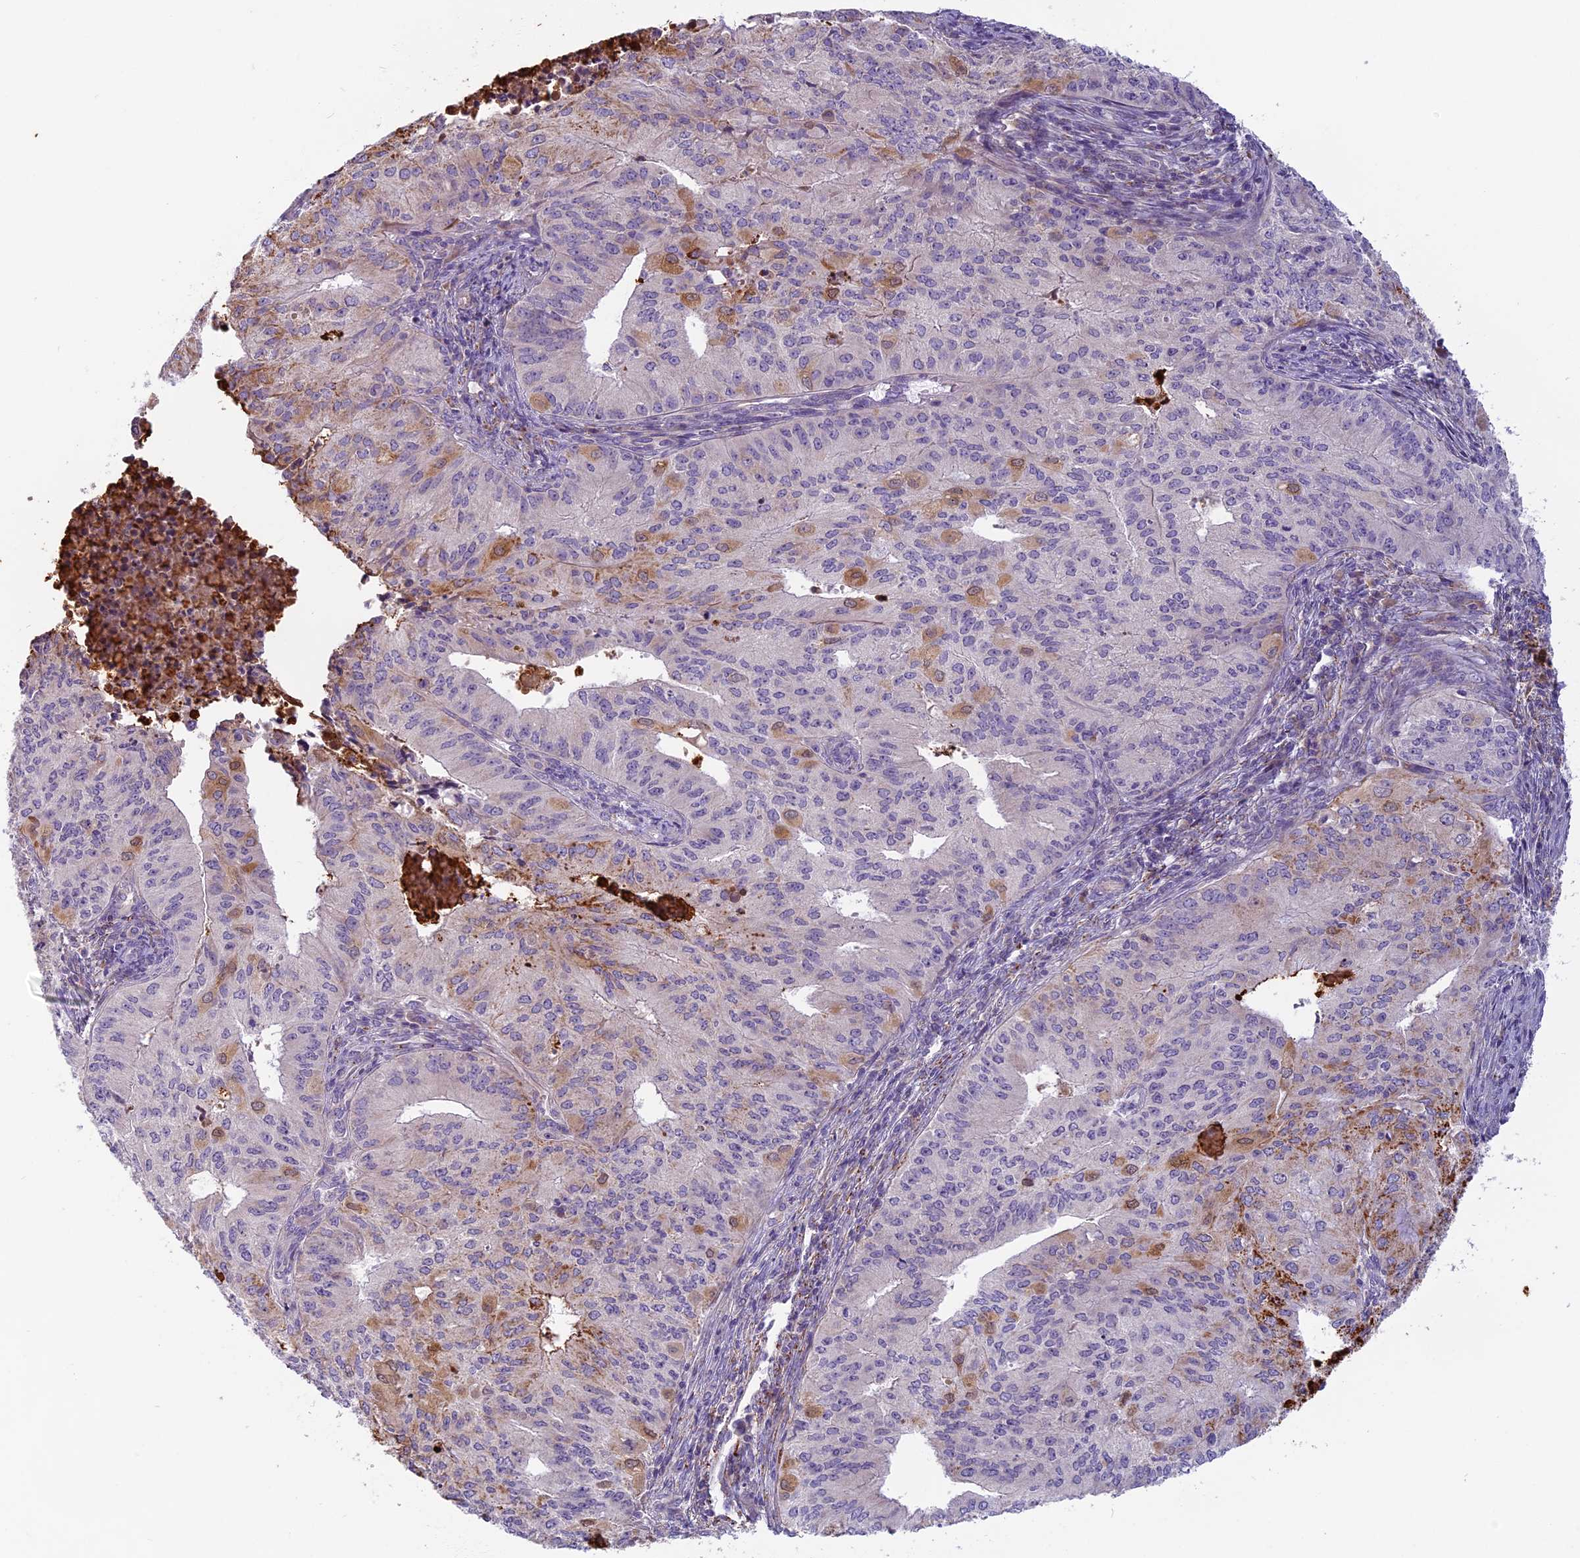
{"staining": {"intensity": "moderate", "quantity": "<25%", "location": "cytoplasmic/membranous"}, "tissue": "endometrial cancer", "cell_type": "Tumor cells", "image_type": "cancer", "snomed": [{"axis": "morphology", "description": "Adenocarcinoma, NOS"}, {"axis": "topography", "description": "Endometrium"}], "caption": "The histopathology image exhibits a brown stain indicating the presence of a protein in the cytoplasmic/membranous of tumor cells in adenocarcinoma (endometrial).", "gene": "SEMA7A", "patient": {"sex": "female", "age": 50}}